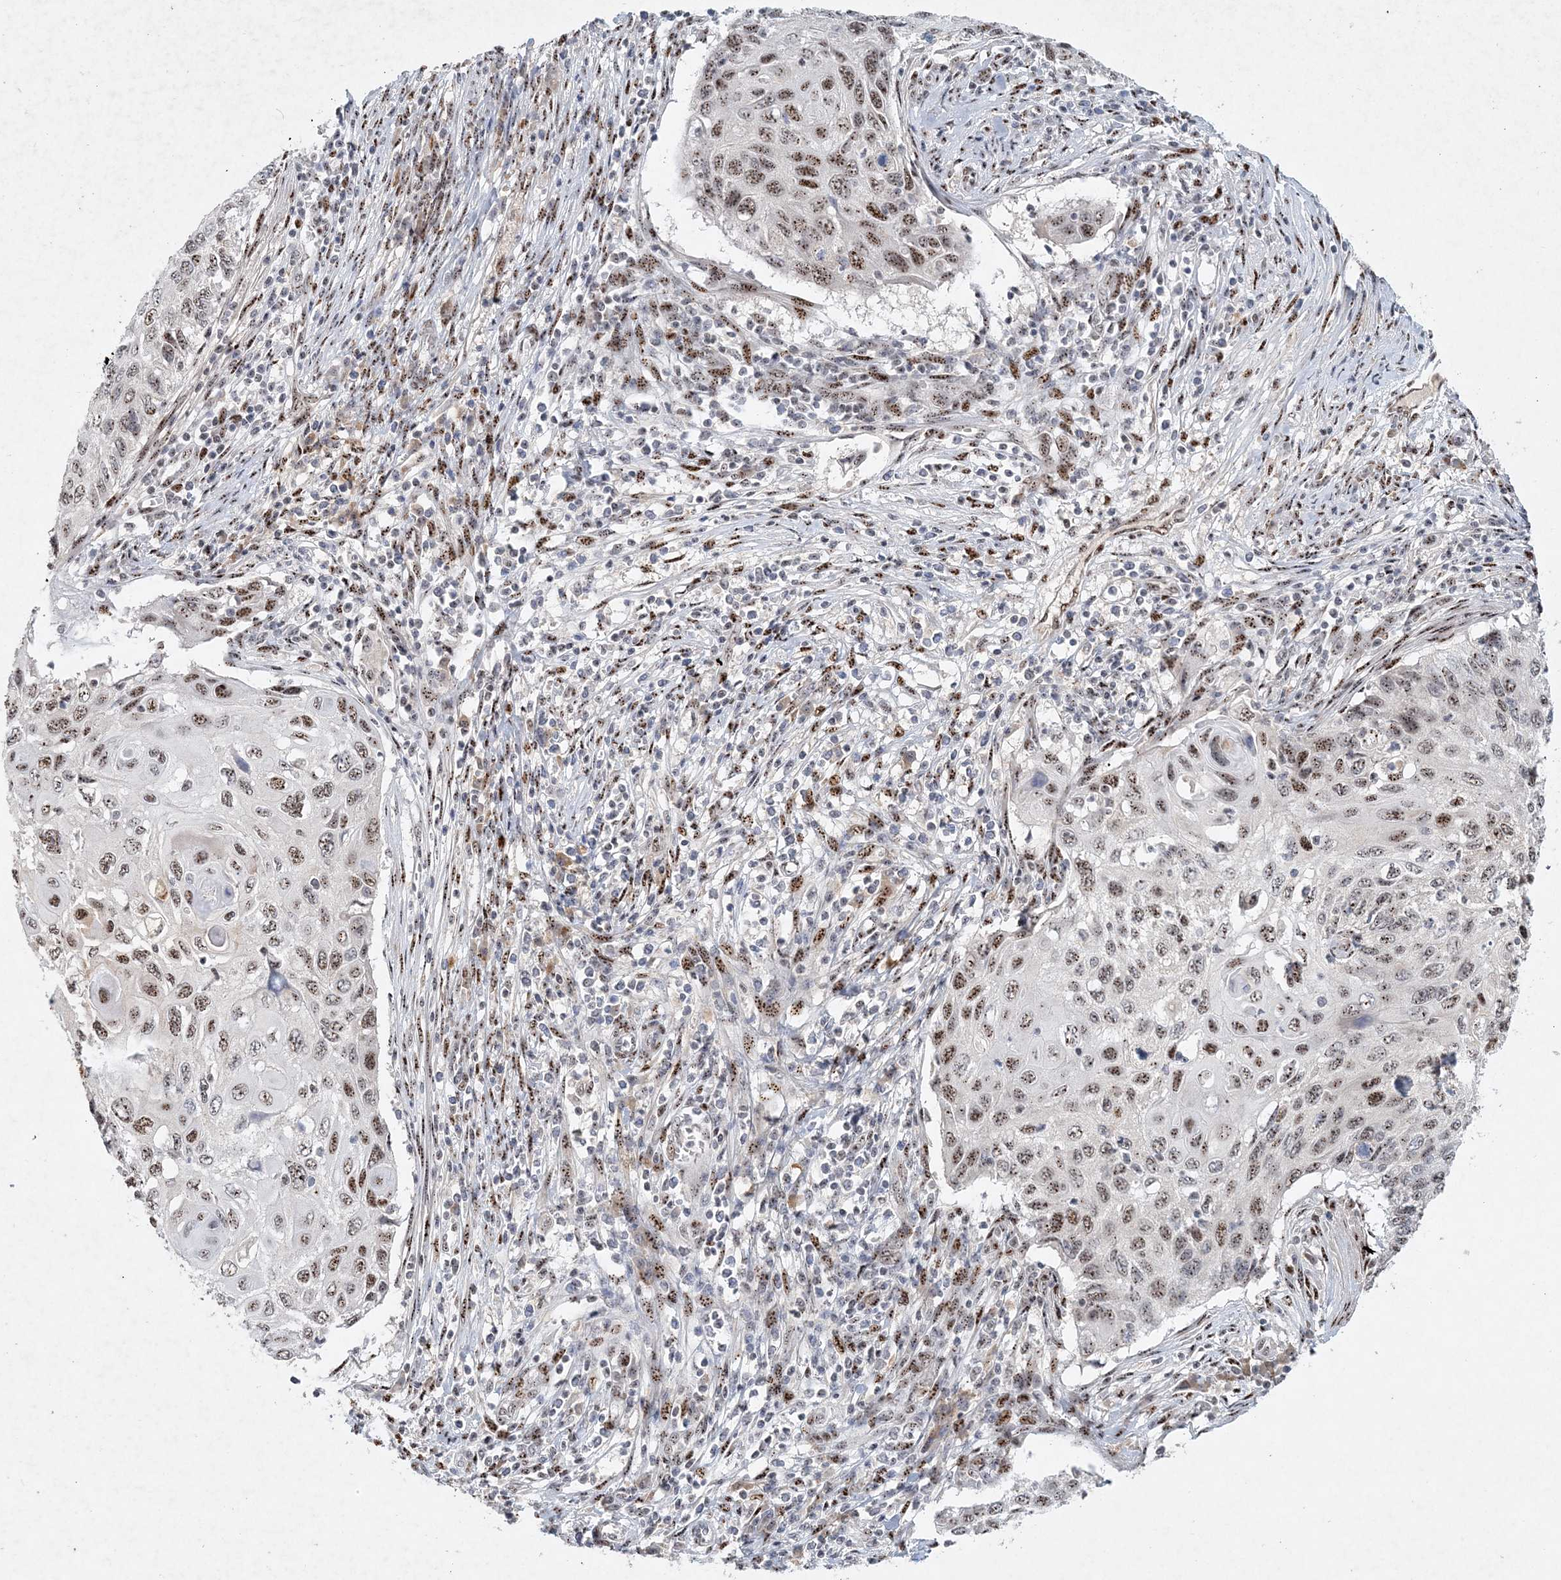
{"staining": {"intensity": "moderate", "quantity": ">75%", "location": "nuclear"}, "tissue": "cervical cancer", "cell_type": "Tumor cells", "image_type": "cancer", "snomed": [{"axis": "morphology", "description": "Squamous cell carcinoma, NOS"}, {"axis": "topography", "description": "Cervix"}], "caption": "This is an image of immunohistochemistry staining of cervical squamous cell carcinoma, which shows moderate expression in the nuclear of tumor cells.", "gene": "GIN1", "patient": {"sex": "female", "age": 70}}